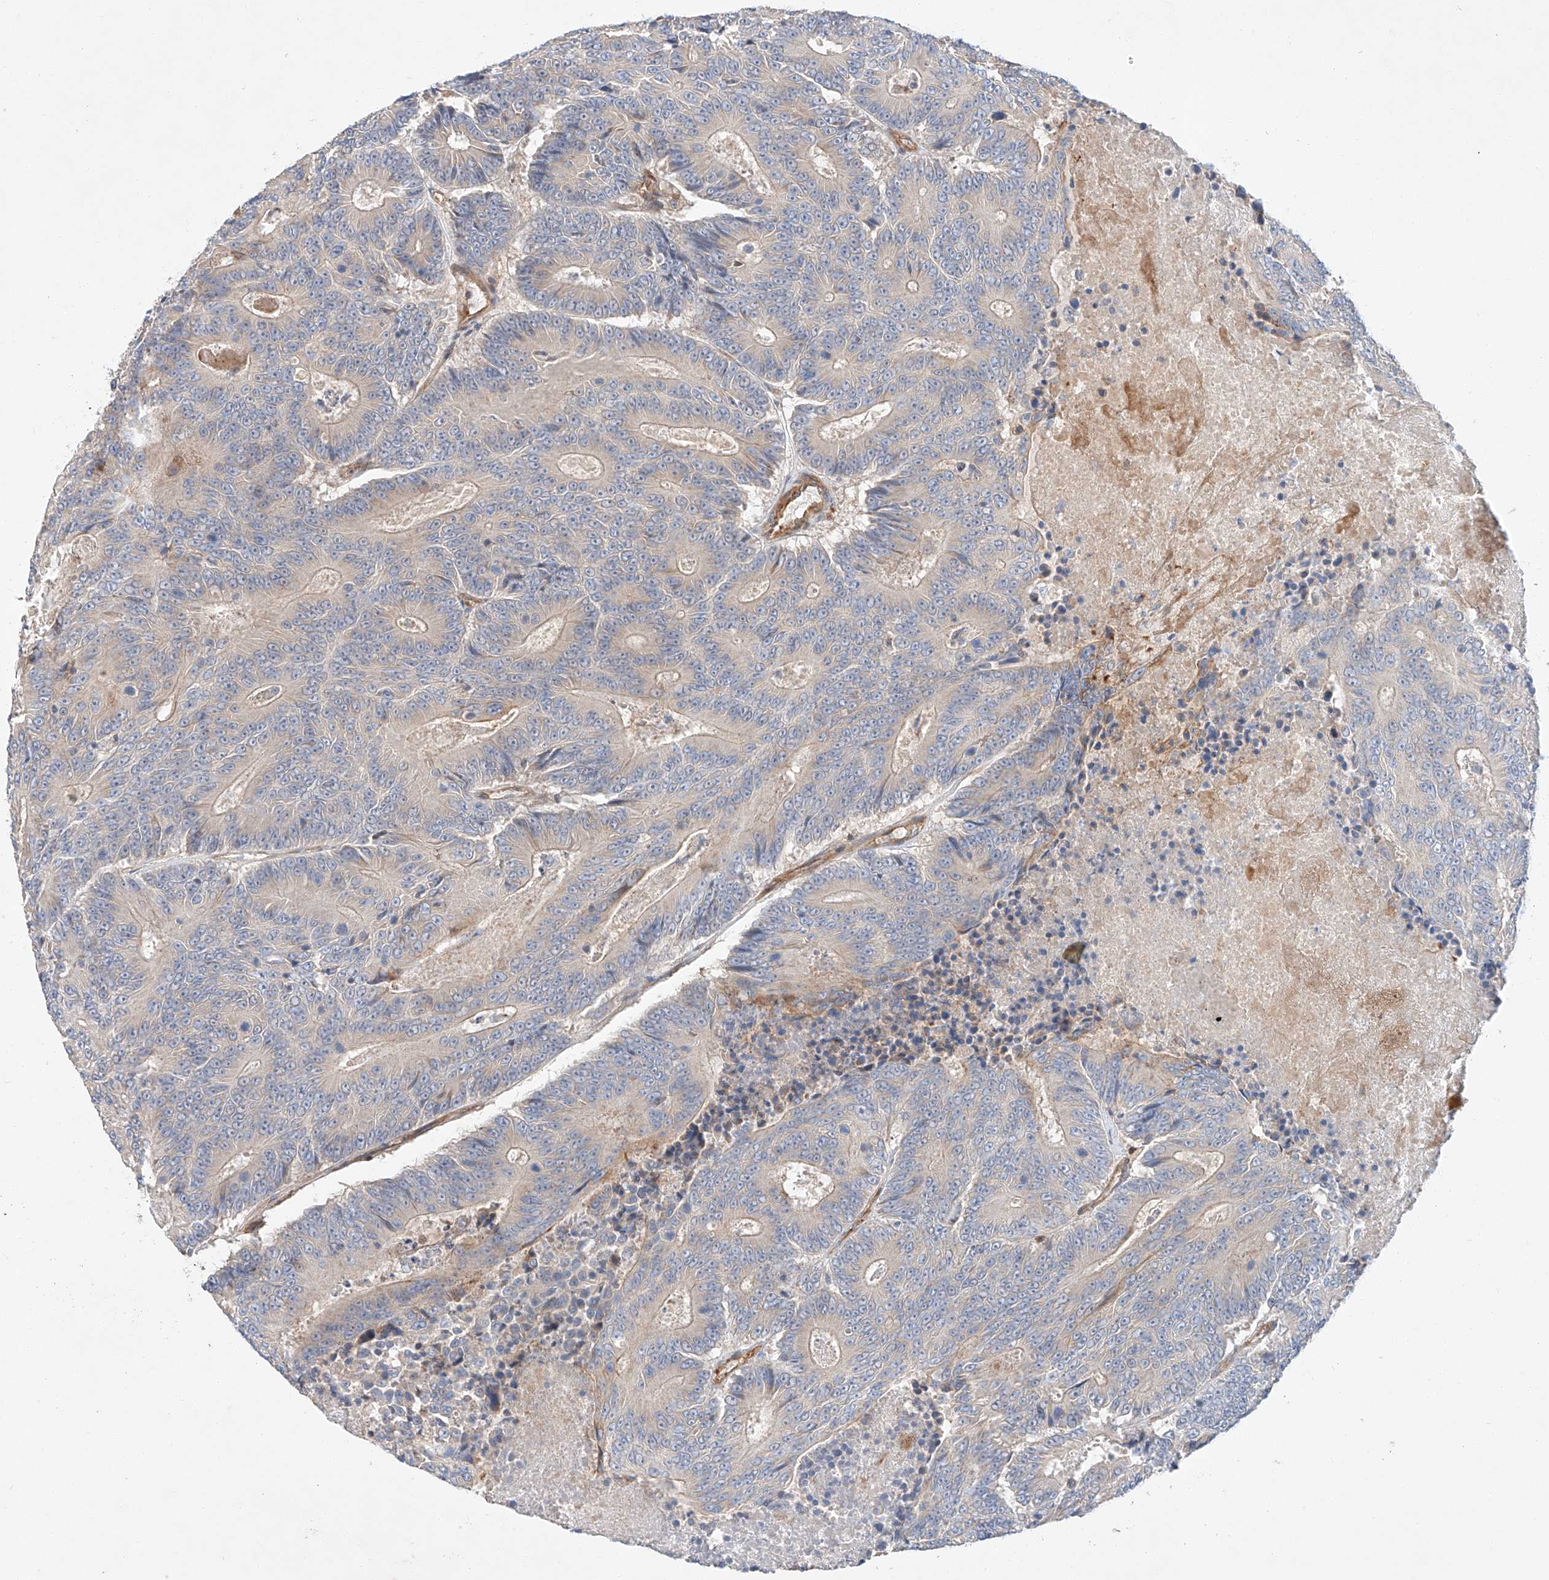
{"staining": {"intensity": "negative", "quantity": "none", "location": "none"}, "tissue": "colorectal cancer", "cell_type": "Tumor cells", "image_type": "cancer", "snomed": [{"axis": "morphology", "description": "Adenocarcinoma, NOS"}, {"axis": "topography", "description": "Colon"}], "caption": "IHC micrograph of colorectal cancer stained for a protein (brown), which exhibits no staining in tumor cells.", "gene": "MINDY4", "patient": {"sex": "male", "age": 83}}